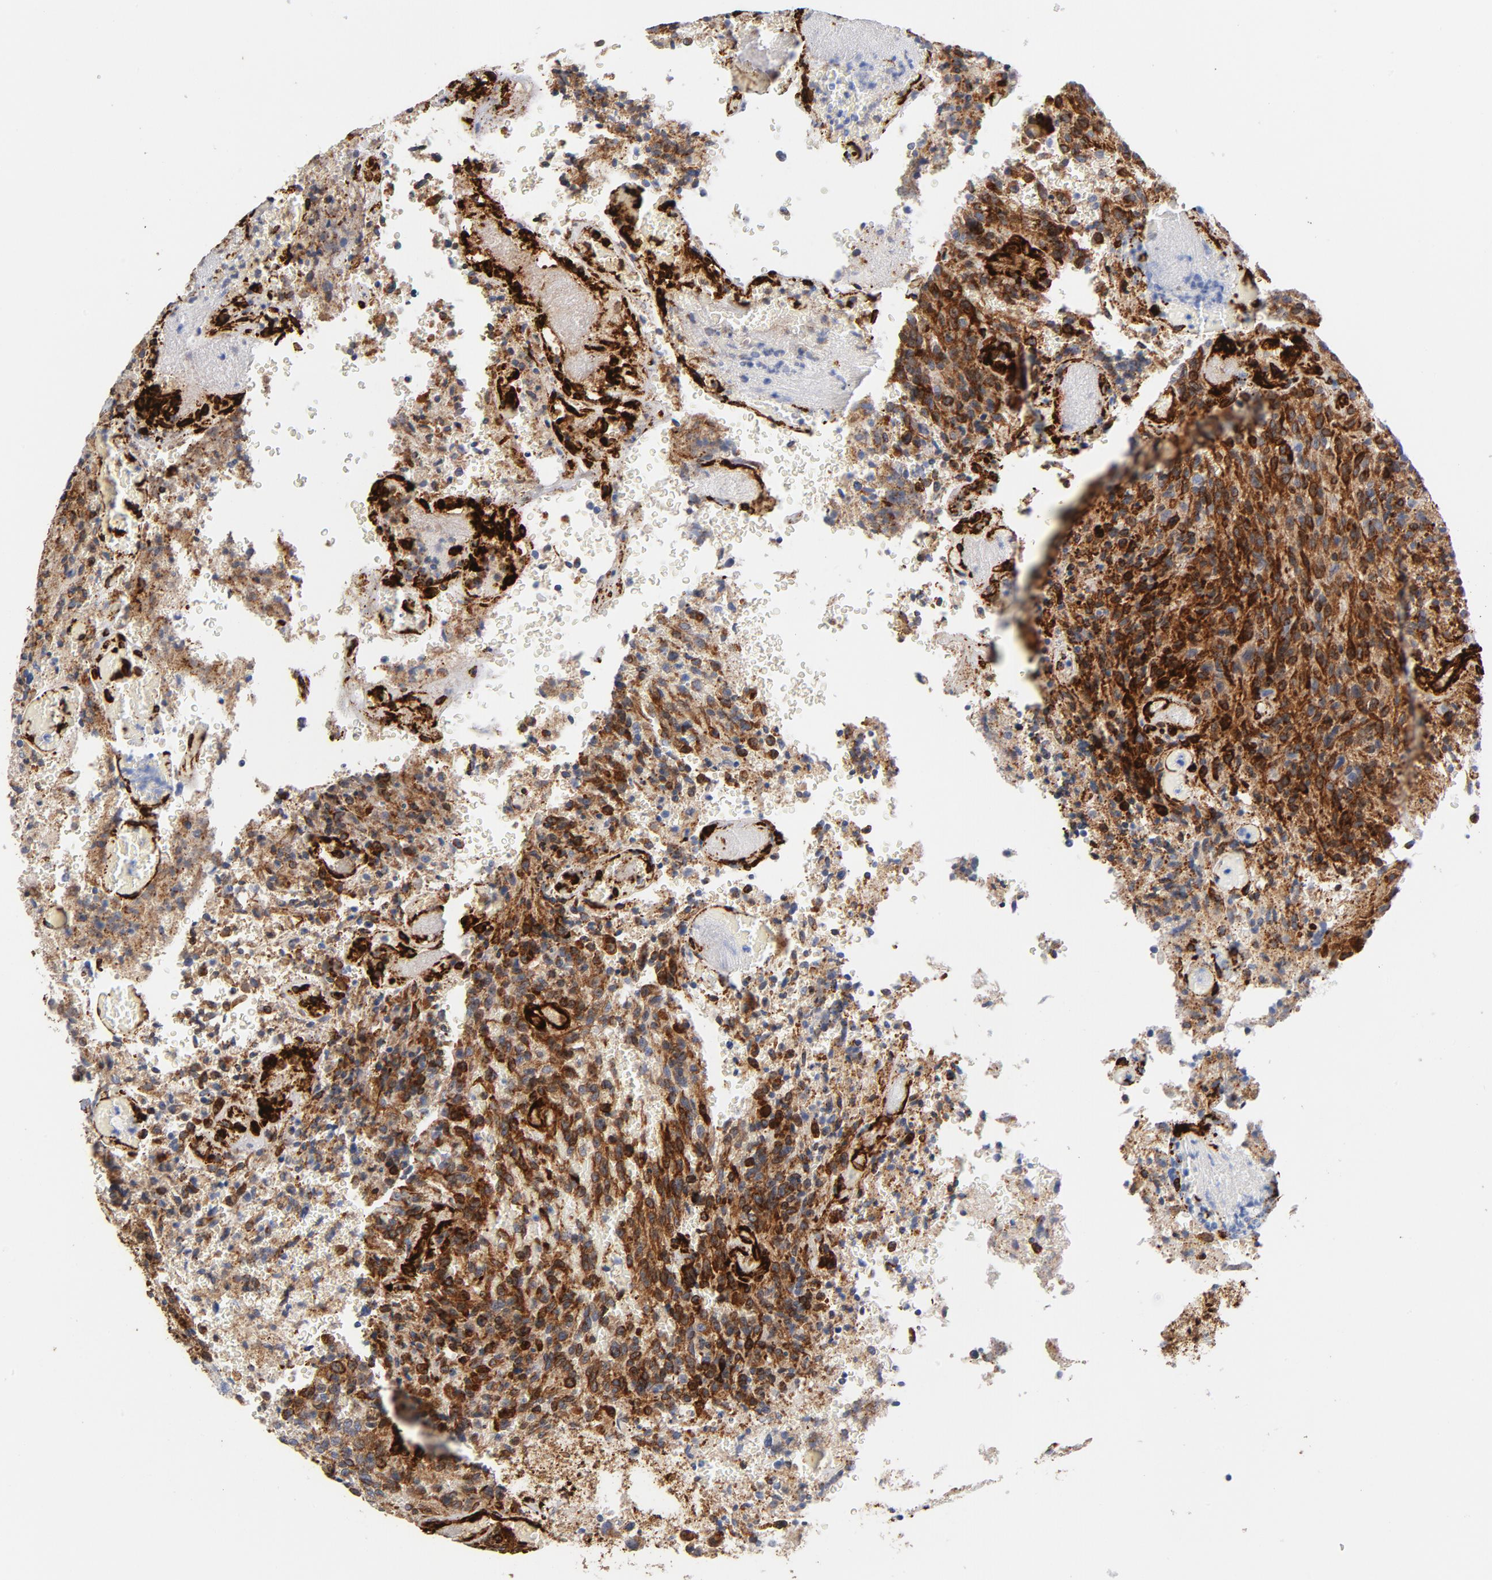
{"staining": {"intensity": "strong", "quantity": ">75%", "location": "cytoplasmic/membranous"}, "tissue": "glioma", "cell_type": "Tumor cells", "image_type": "cancer", "snomed": [{"axis": "morphology", "description": "Normal tissue, NOS"}, {"axis": "morphology", "description": "Glioma, malignant, High grade"}, {"axis": "topography", "description": "Cerebral cortex"}], "caption": "Protein staining of malignant high-grade glioma tissue shows strong cytoplasmic/membranous staining in approximately >75% of tumor cells.", "gene": "SERPINH1", "patient": {"sex": "male", "age": 56}}